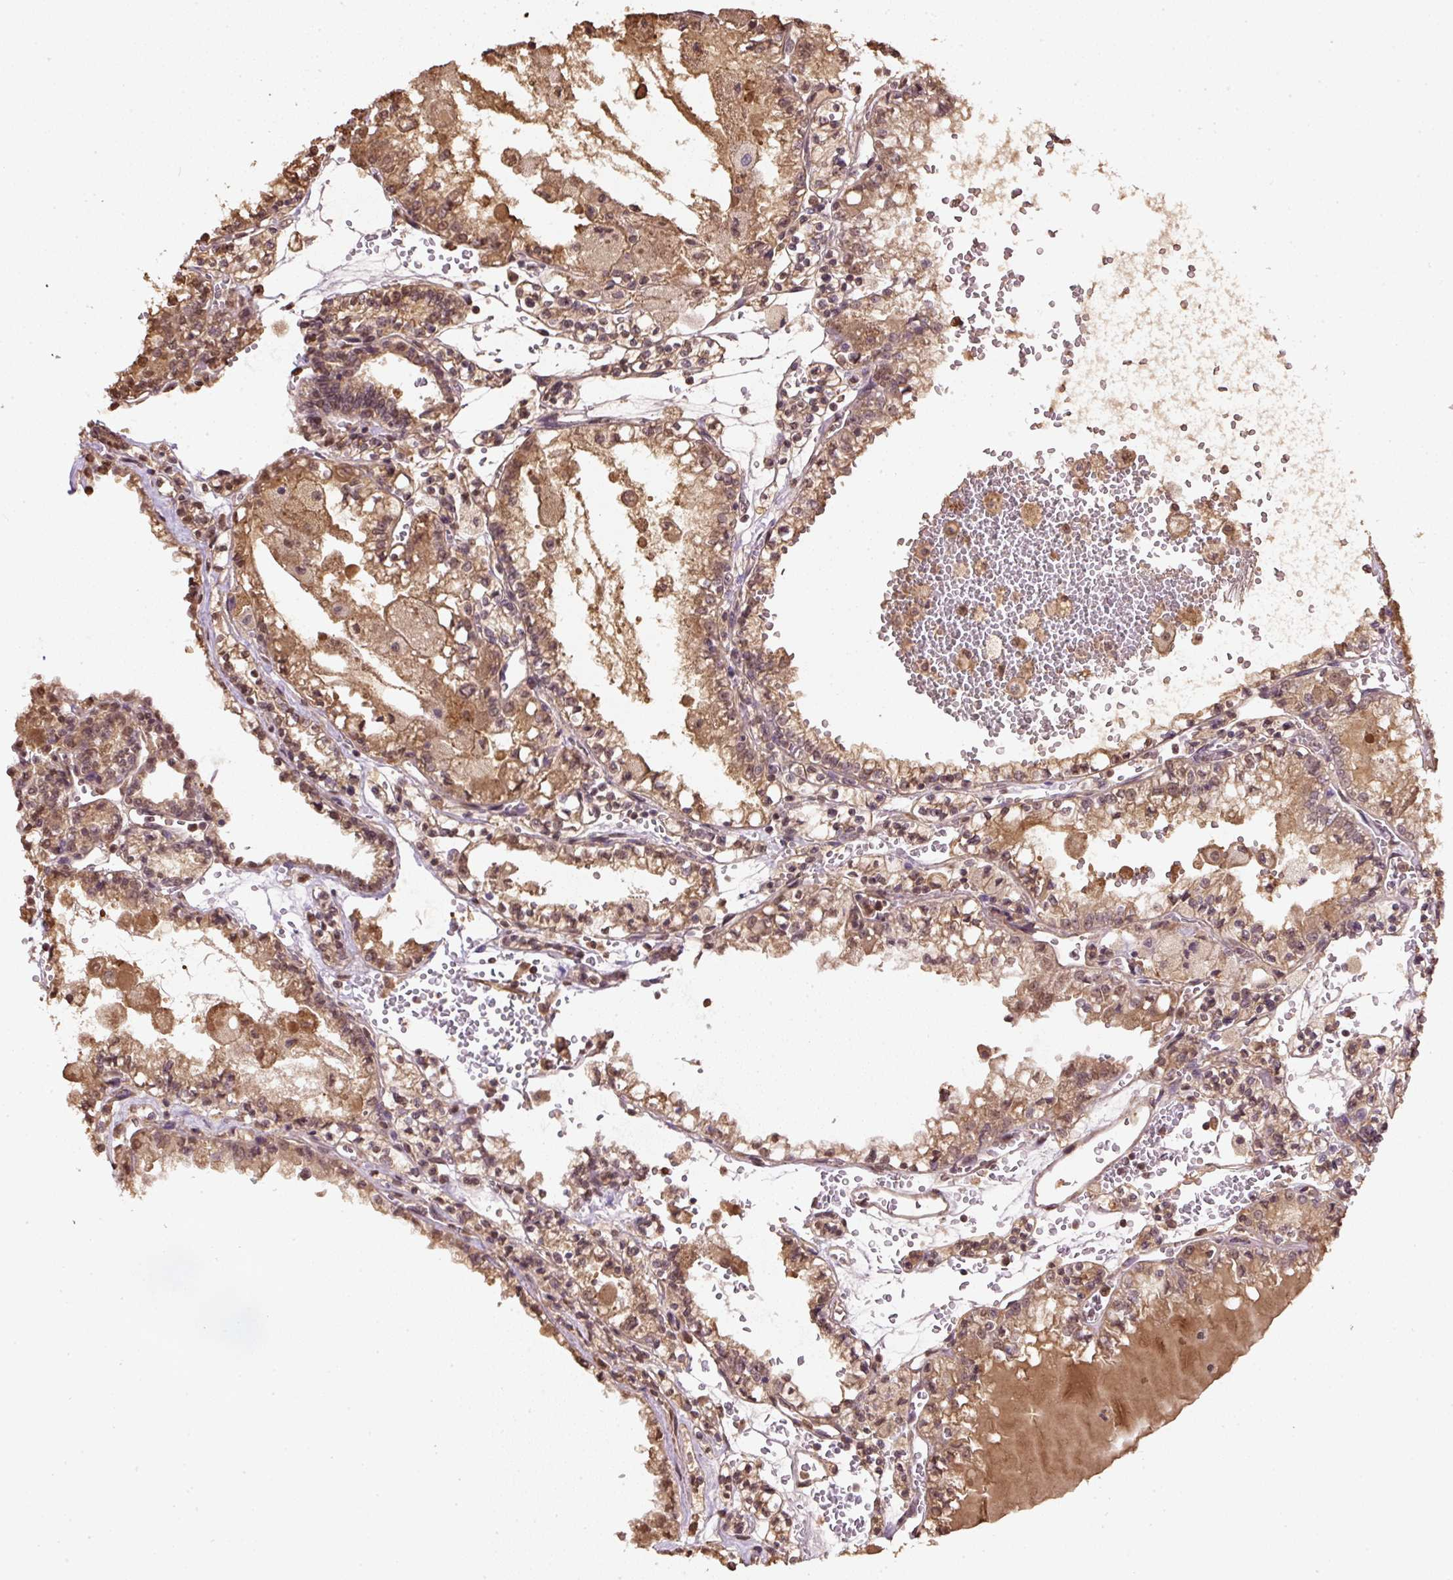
{"staining": {"intensity": "moderate", "quantity": ">75%", "location": "cytoplasmic/membranous,nuclear"}, "tissue": "renal cancer", "cell_type": "Tumor cells", "image_type": "cancer", "snomed": [{"axis": "morphology", "description": "Adenocarcinoma, NOS"}, {"axis": "topography", "description": "Kidney"}], "caption": "Renal cancer (adenocarcinoma) stained with DAB (3,3'-diaminobenzidine) IHC exhibits medium levels of moderate cytoplasmic/membranous and nuclear staining in about >75% of tumor cells. The protein of interest is shown in brown color, while the nuclei are stained blue.", "gene": "TMEM170B", "patient": {"sex": "female", "age": 56}}